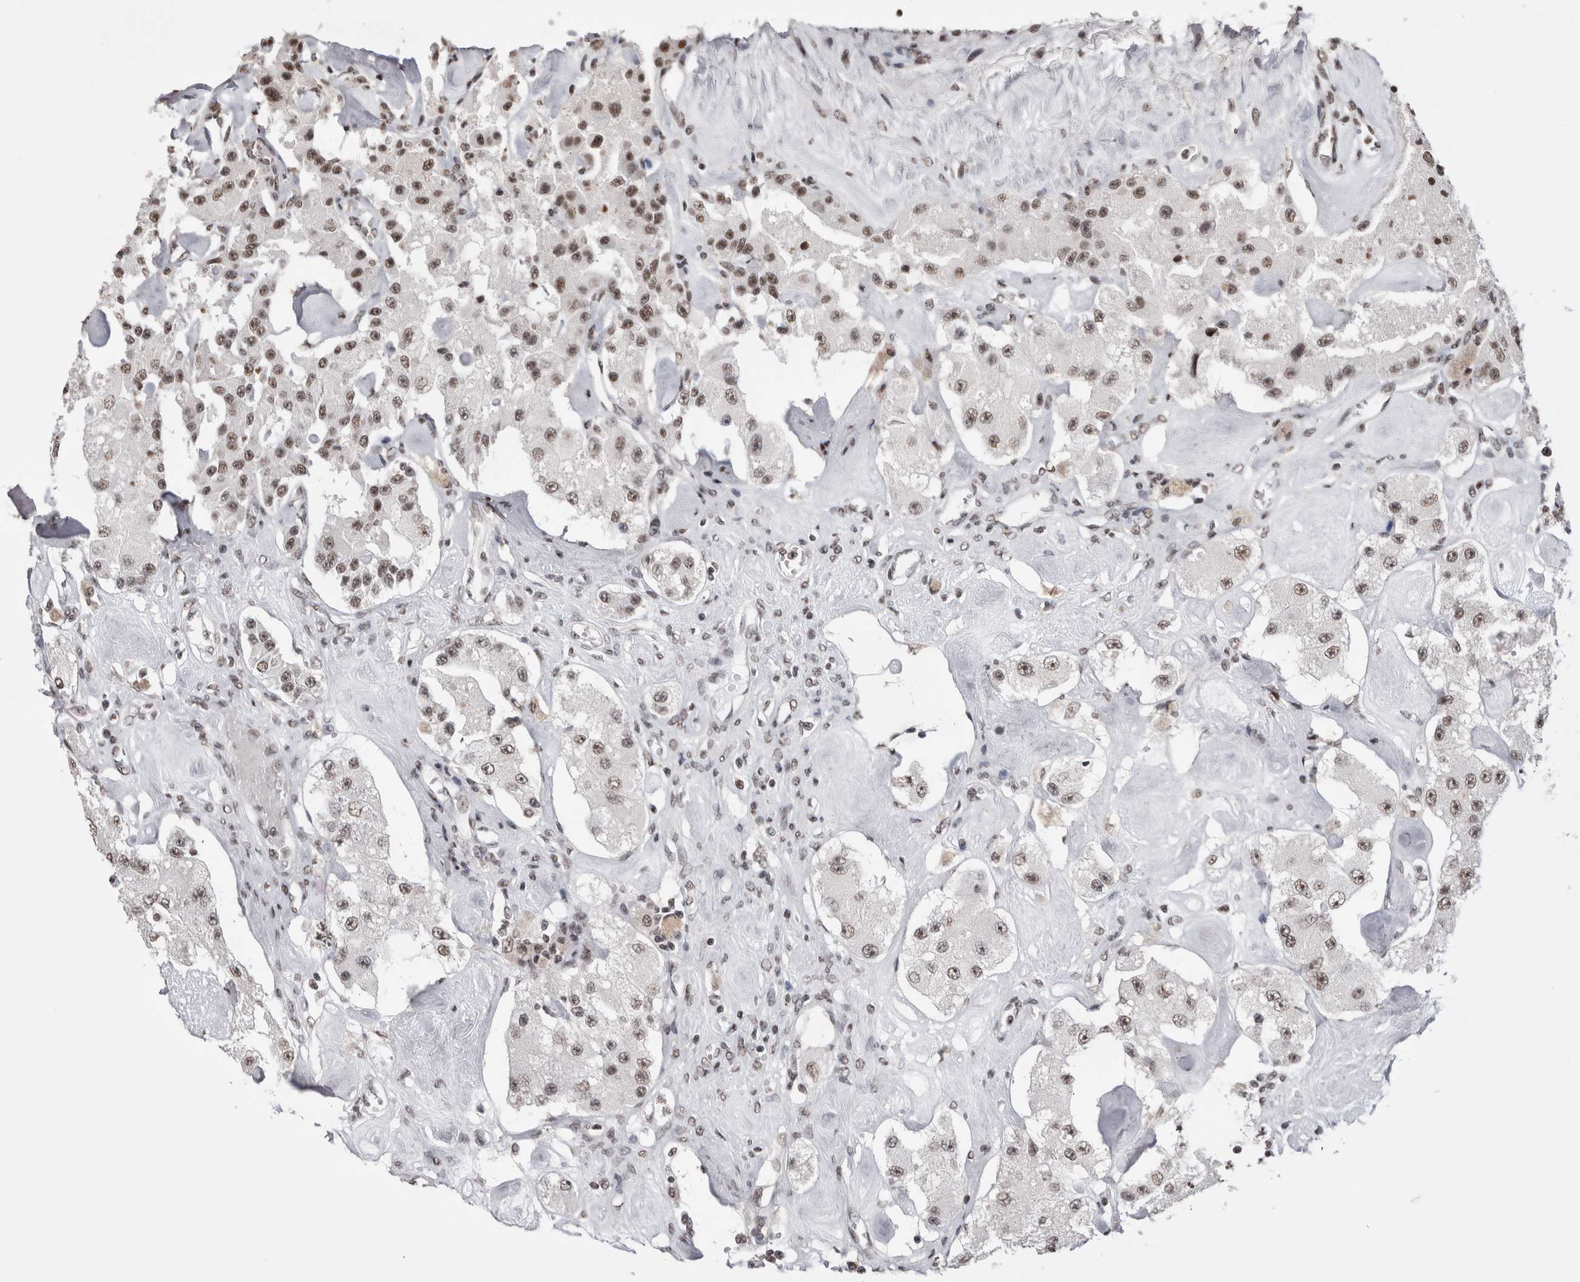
{"staining": {"intensity": "moderate", "quantity": ">75%", "location": "nuclear"}, "tissue": "carcinoid", "cell_type": "Tumor cells", "image_type": "cancer", "snomed": [{"axis": "morphology", "description": "Carcinoid, malignant, NOS"}, {"axis": "topography", "description": "Pancreas"}], "caption": "An image showing moderate nuclear expression in about >75% of tumor cells in carcinoid, as visualized by brown immunohistochemical staining.", "gene": "SMC1A", "patient": {"sex": "male", "age": 41}}